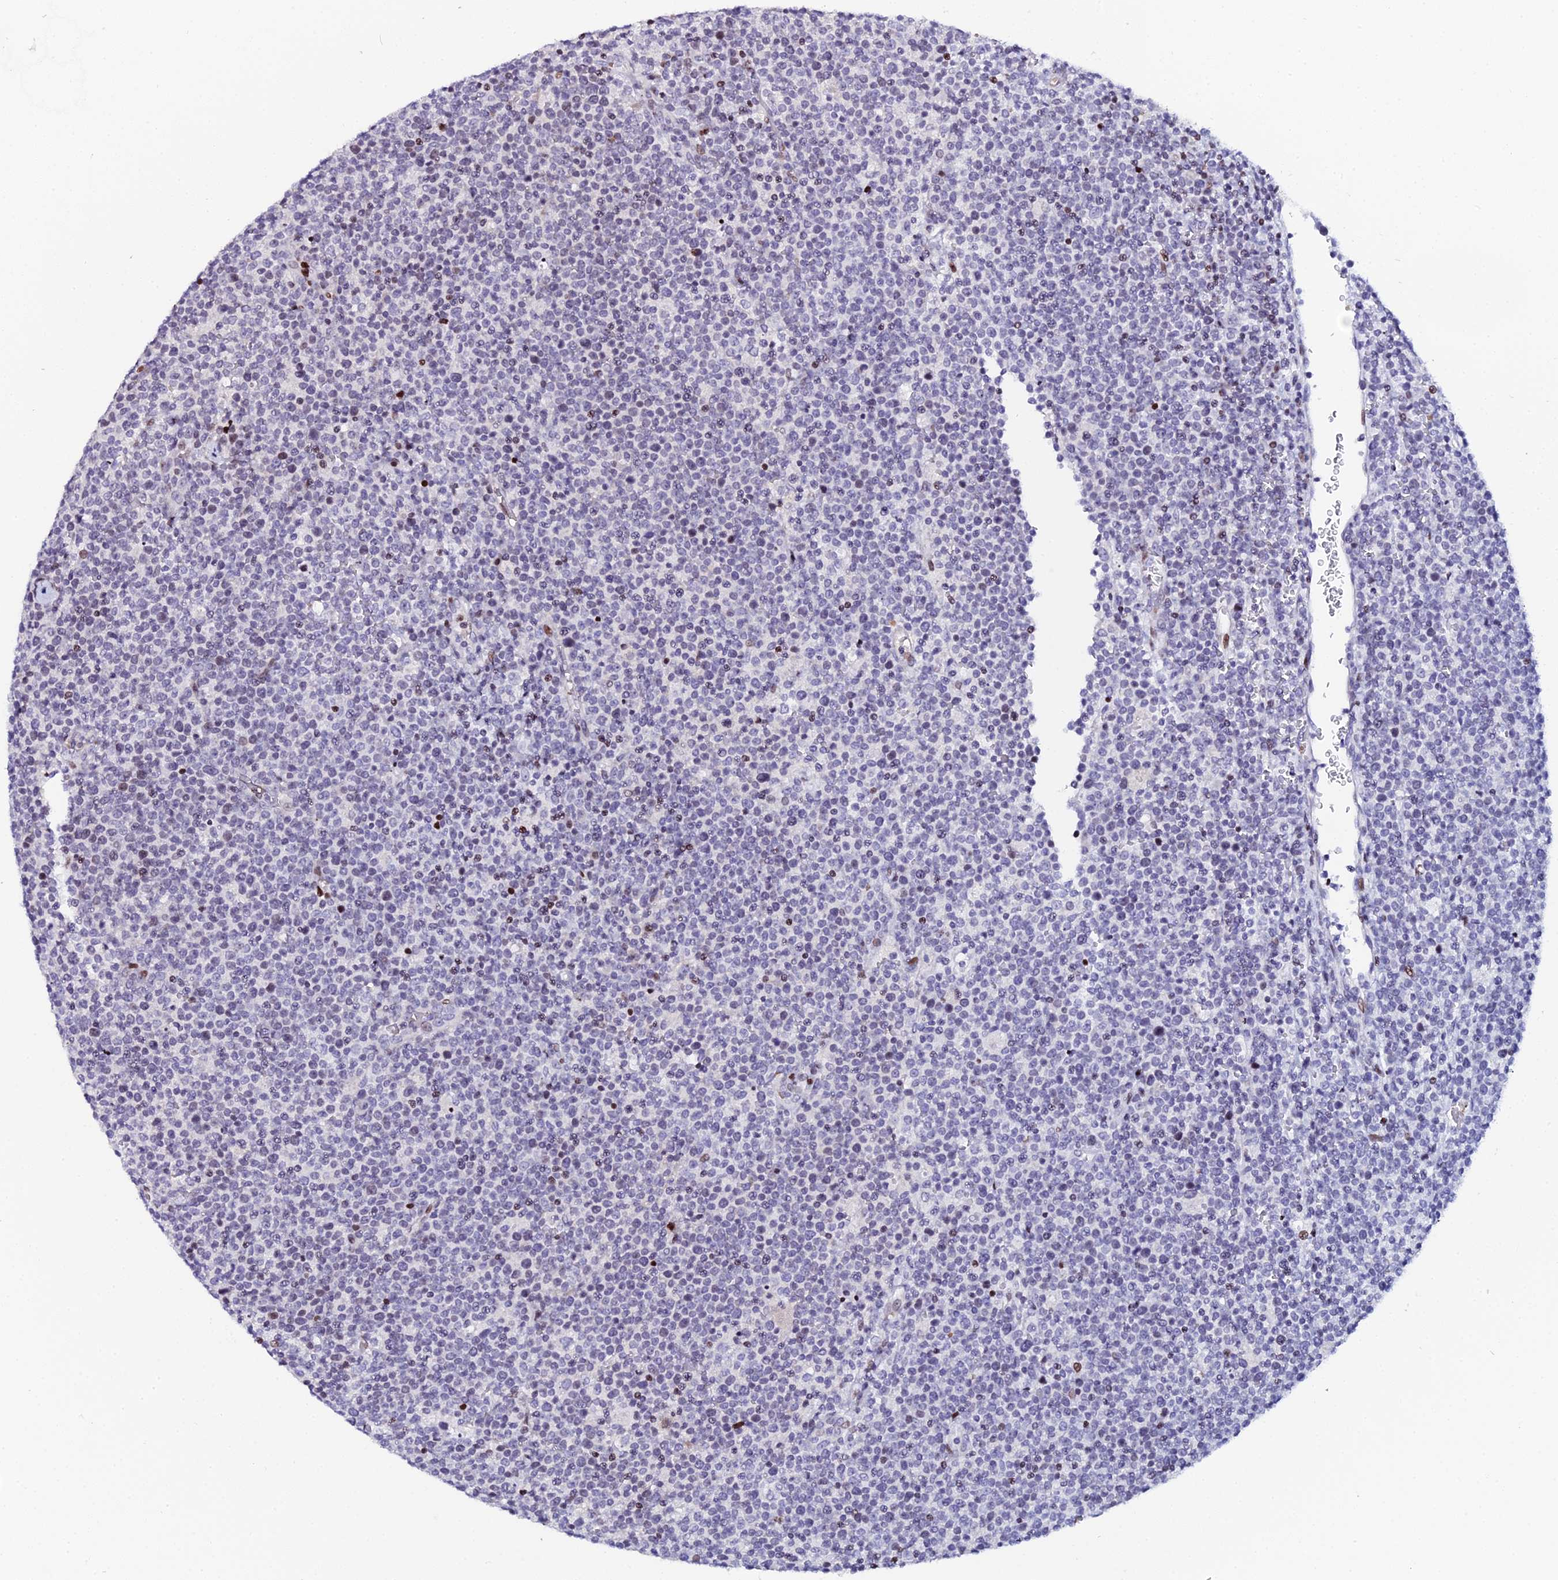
{"staining": {"intensity": "moderate", "quantity": "<25%", "location": "nuclear"}, "tissue": "lymphoma", "cell_type": "Tumor cells", "image_type": "cancer", "snomed": [{"axis": "morphology", "description": "Malignant lymphoma, non-Hodgkin's type, High grade"}, {"axis": "topography", "description": "Lymph node"}], "caption": "Immunohistochemical staining of human high-grade malignant lymphoma, non-Hodgkin's type reveals low levels of moderate nuclear staining in approximately <25% of tumor cells.", "gene": "MYNN", "patient": {"sex": "male", "age": 61}}